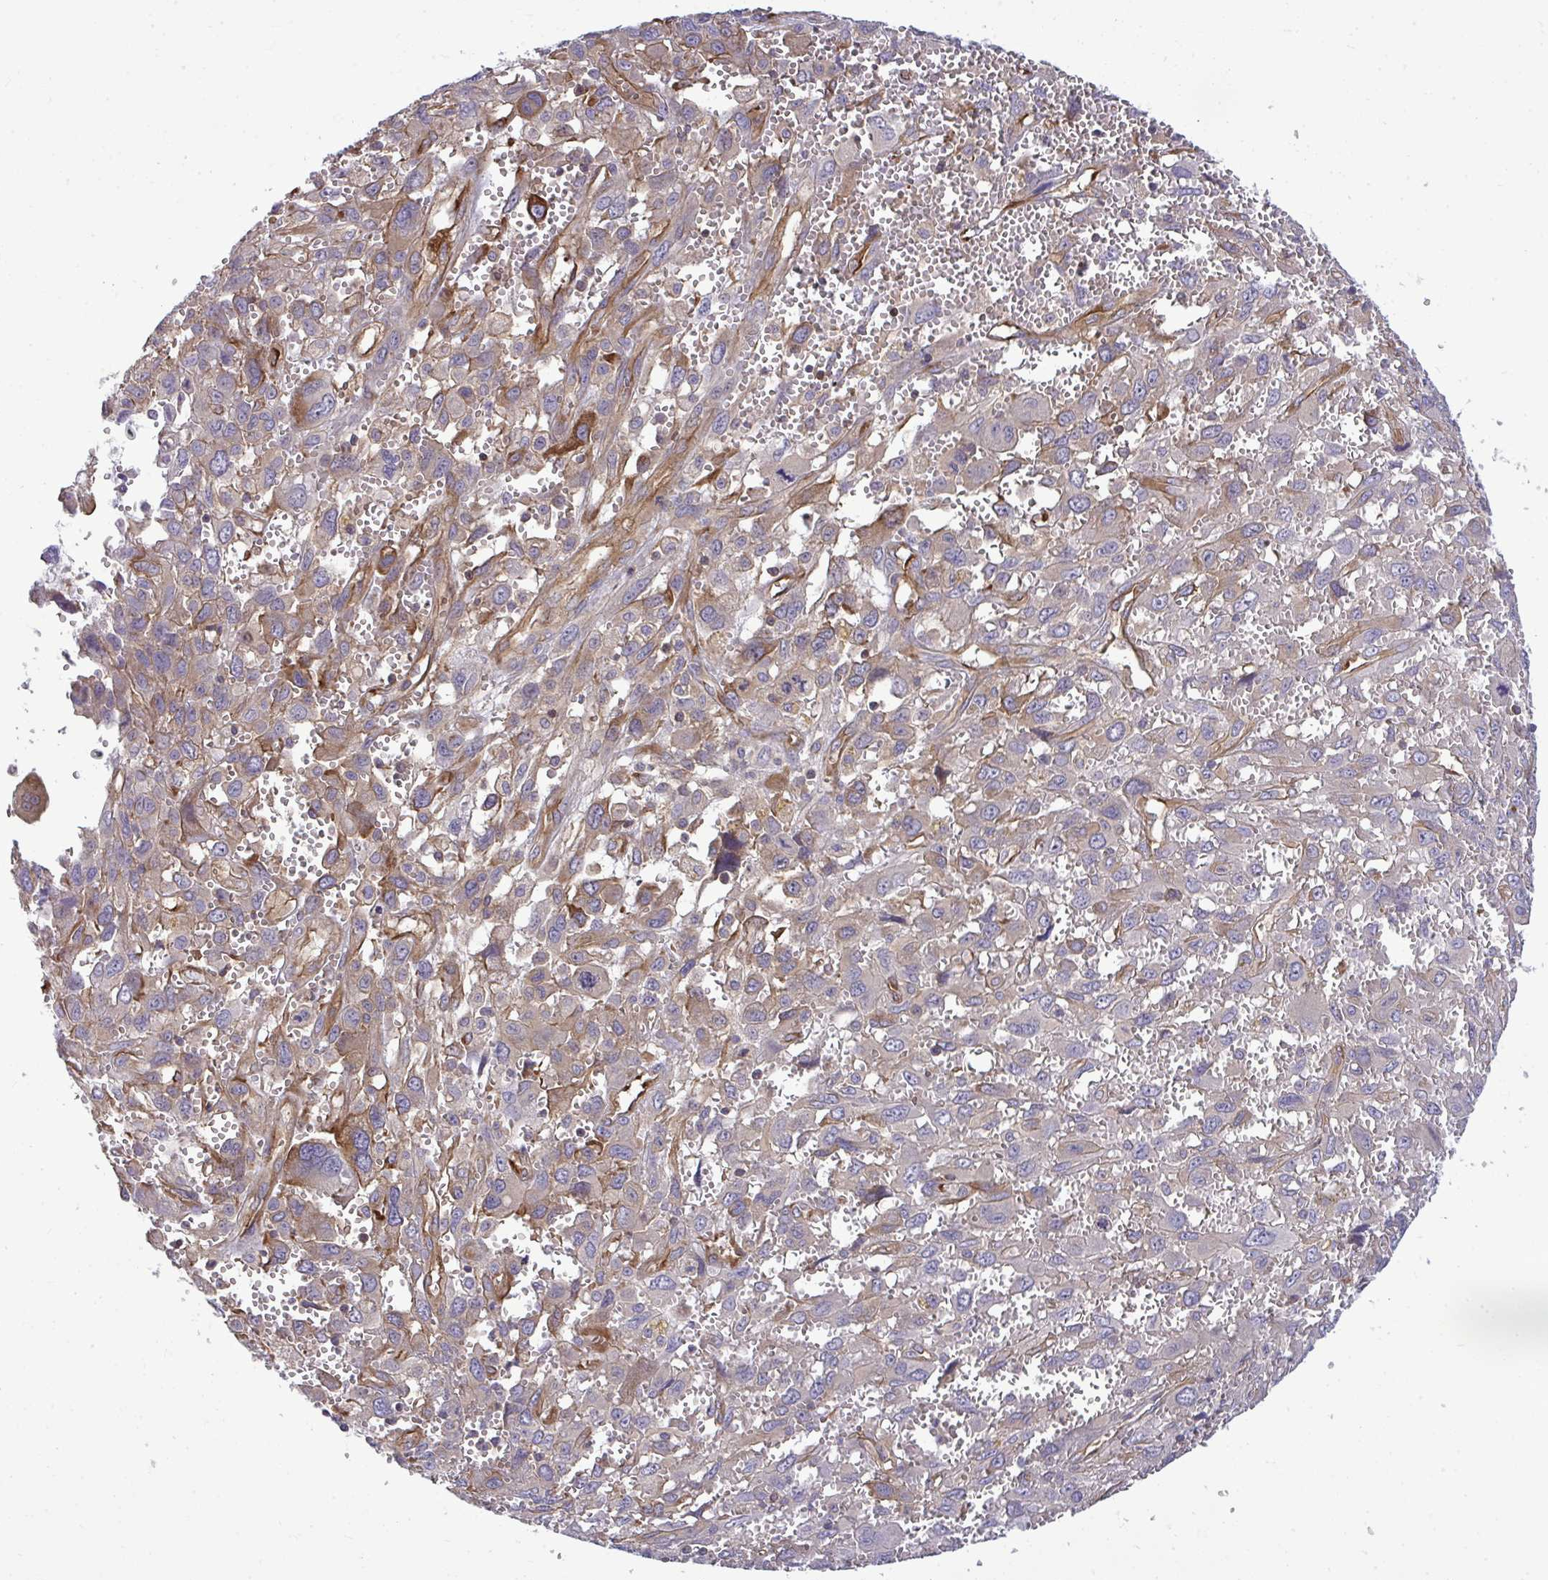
{"staining": {"intensity": "moderate", "quantity": "25%-75%", "location": "cytoplasmic/membranous"}, "tissue": "pancreatic cancer", "cell_type": "Tumor cells", "image_type": "cancer", "snomed": [{"axis": "morphology", "description": "Adenocarcinoma, NOS"}, {"axis": "topography", "description": "Pancreas"}], "caption": "About 25%-75% of tumor cells in pancreatic adenocarcinoma reveal moderate cytoplasmic/membranous protein expression as visualized by brown immunohistochemical staining.", "gene": "FUT10", "patient": {"sex": "female", "age": 47}}